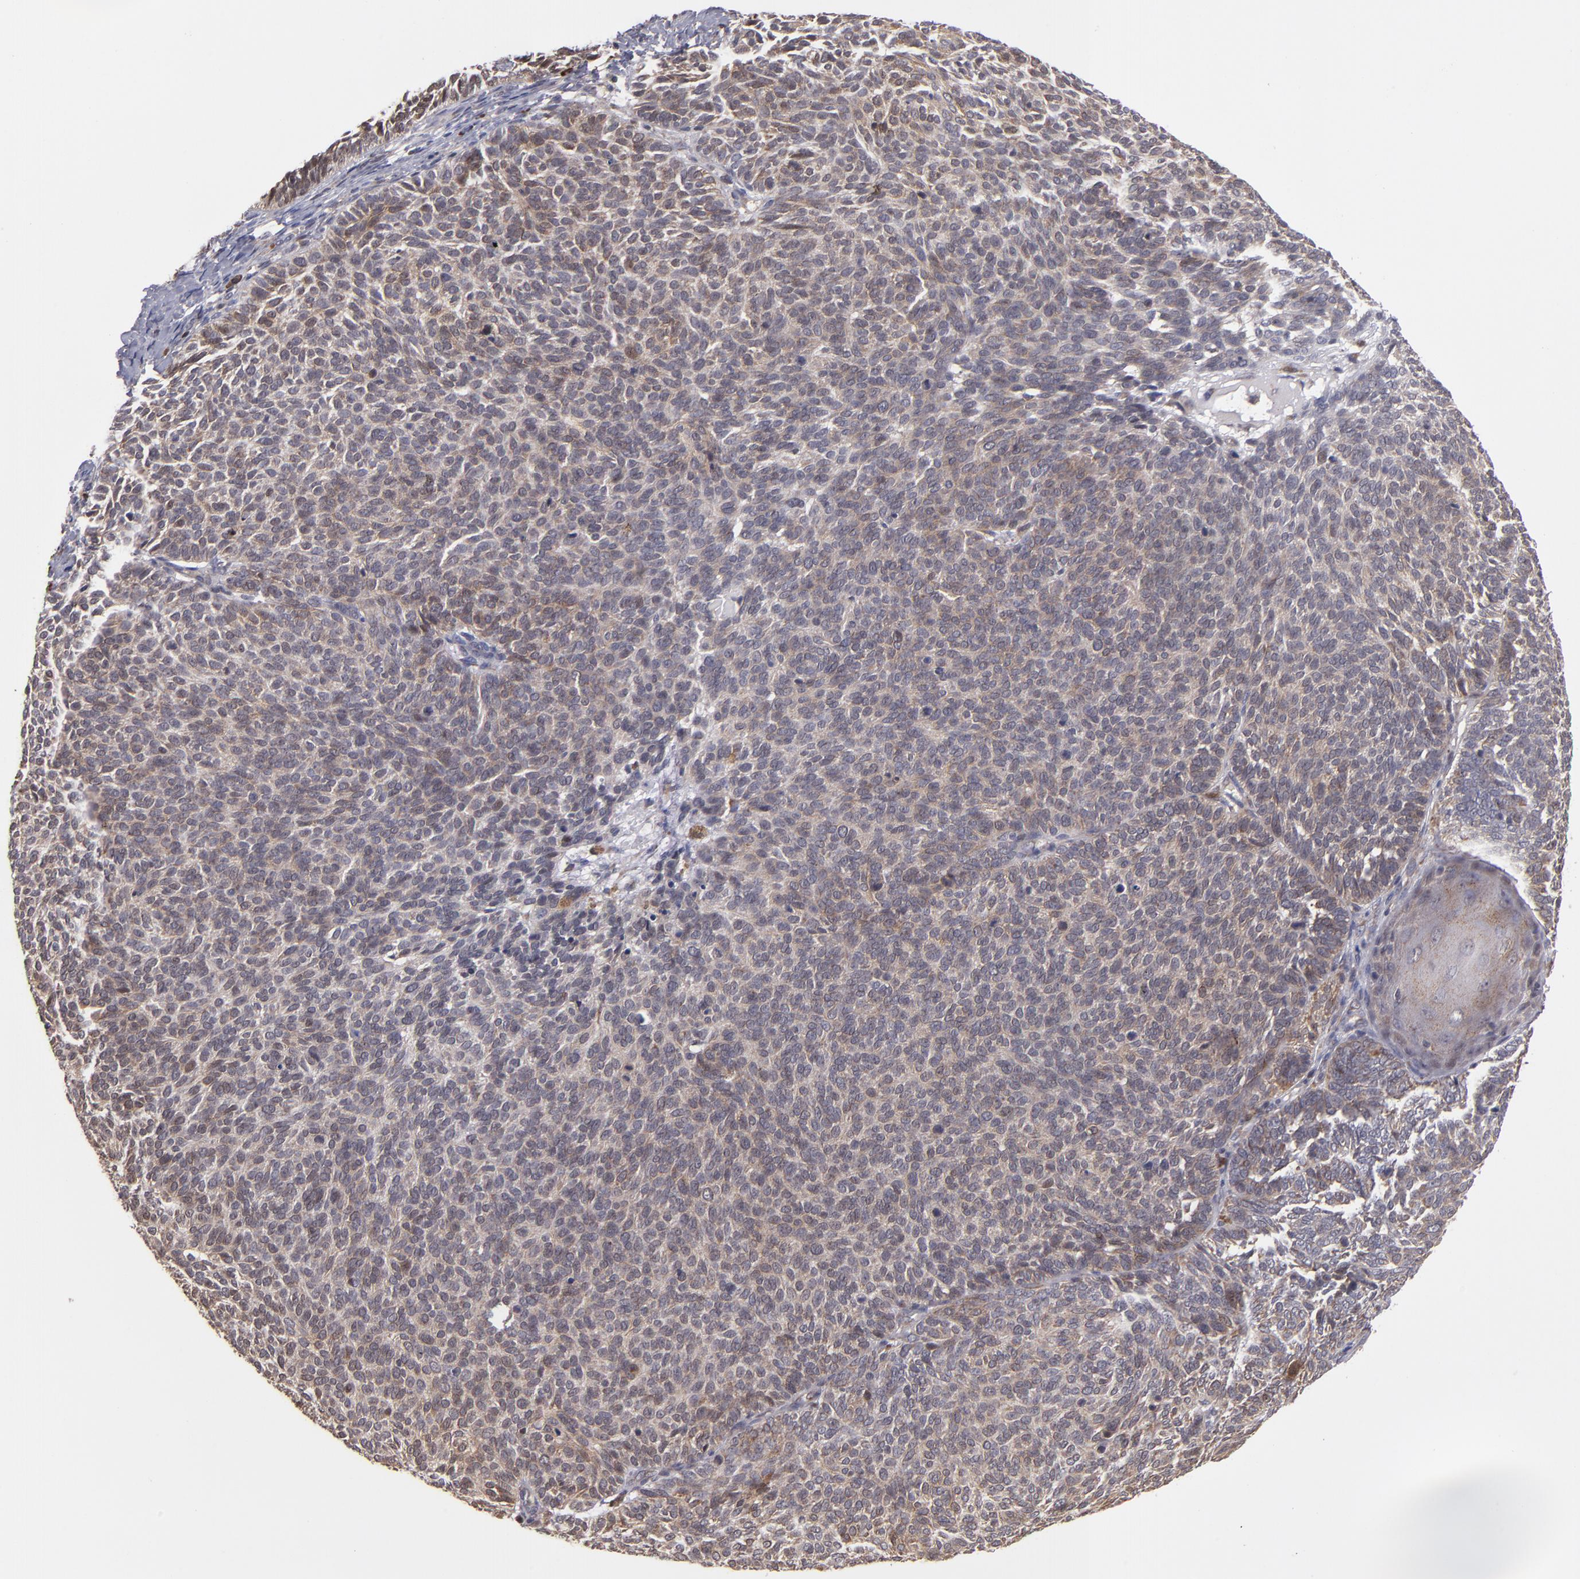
{"staining": {"intensity": "weak", "quantity": ">75%", "location": "cytoplasmic/membranous,nuclear"}, "tissue": "skin cancer", "cell_type": "Tumor cells", "image_type": "cancer", "snomed": [{"axis": "morphology", "description": "Basal cell carcinoma"}, {"axis": "topography", "description": "Skin"}], "caption": "Immunohistochemistry (IHC) micrograph of neoplastic tissue: human skin cancer (basal cell carcinoma) stained using immunohistochemistry displays low levels of weak protein expression localized specifically in the cytoplasmic/membranous and nuclear of tumor cells, appearing as a cytoplasmic/membranous and nuclear brown color.", "gene": "CASP1", "patient": {"sex": "male", "age": 63}}